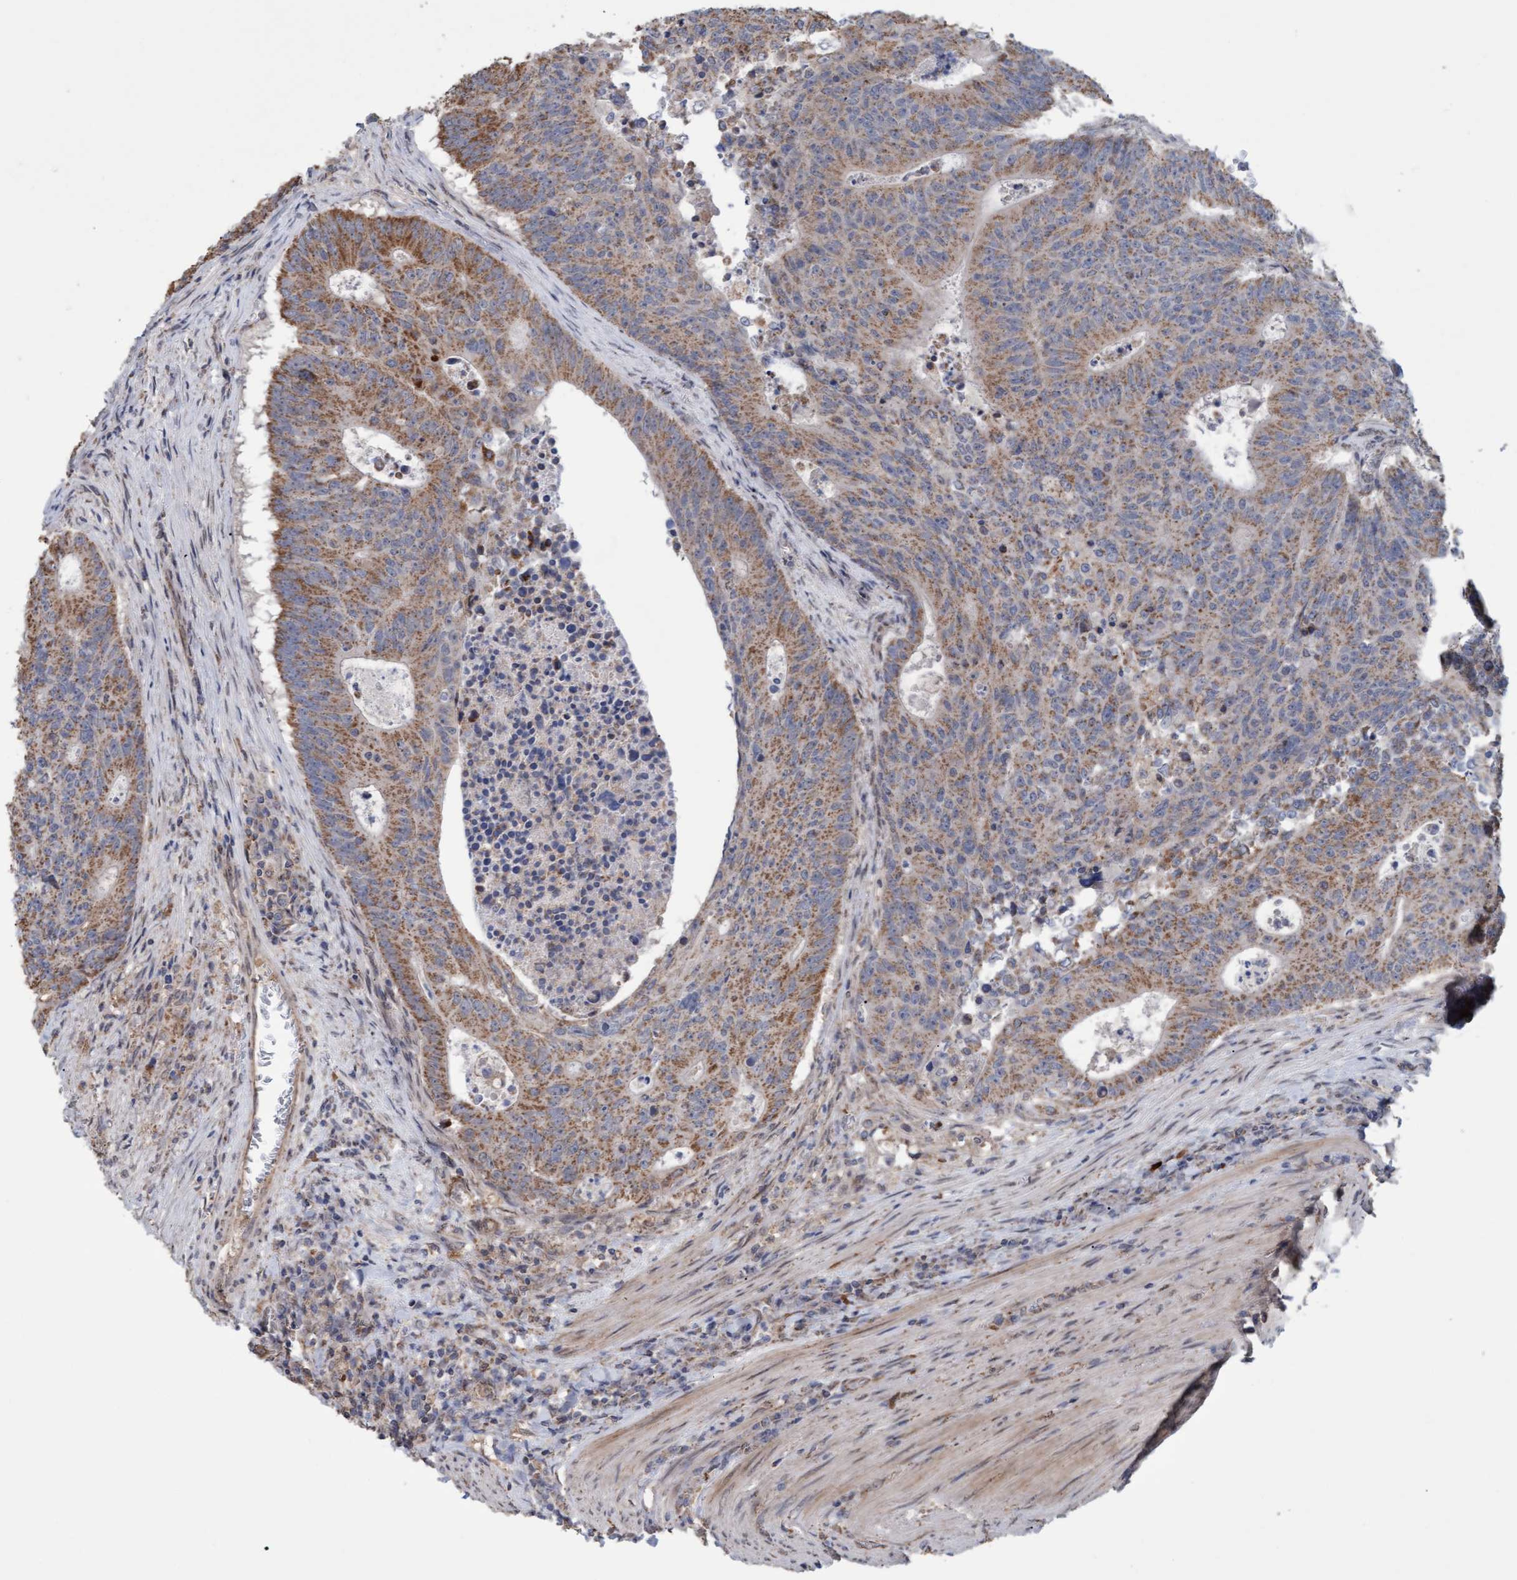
{"staining": {"intensity": "moderate", "quantity": ">75%", "location": "cytoplasmic/membranous"}, "tissue": "colorectal cancer", "cell_type": "Tumor cells", "image_type": "cancer", "snomed": [{"axis": "morphology", "description": "Adenocarcinoma, NOS"}, {"axis": "topography", "description": "Colon"}], "caption": "IHC (DAB (3,3'-diaminobenzidine)) staining of adenocarcinoma (colorectal) displays moderate cytoplasmic/membranous protein positivity in about >75% of tumor cells.", "gene": "MGLL", "patient": {"sex": "male", "age": 87}}